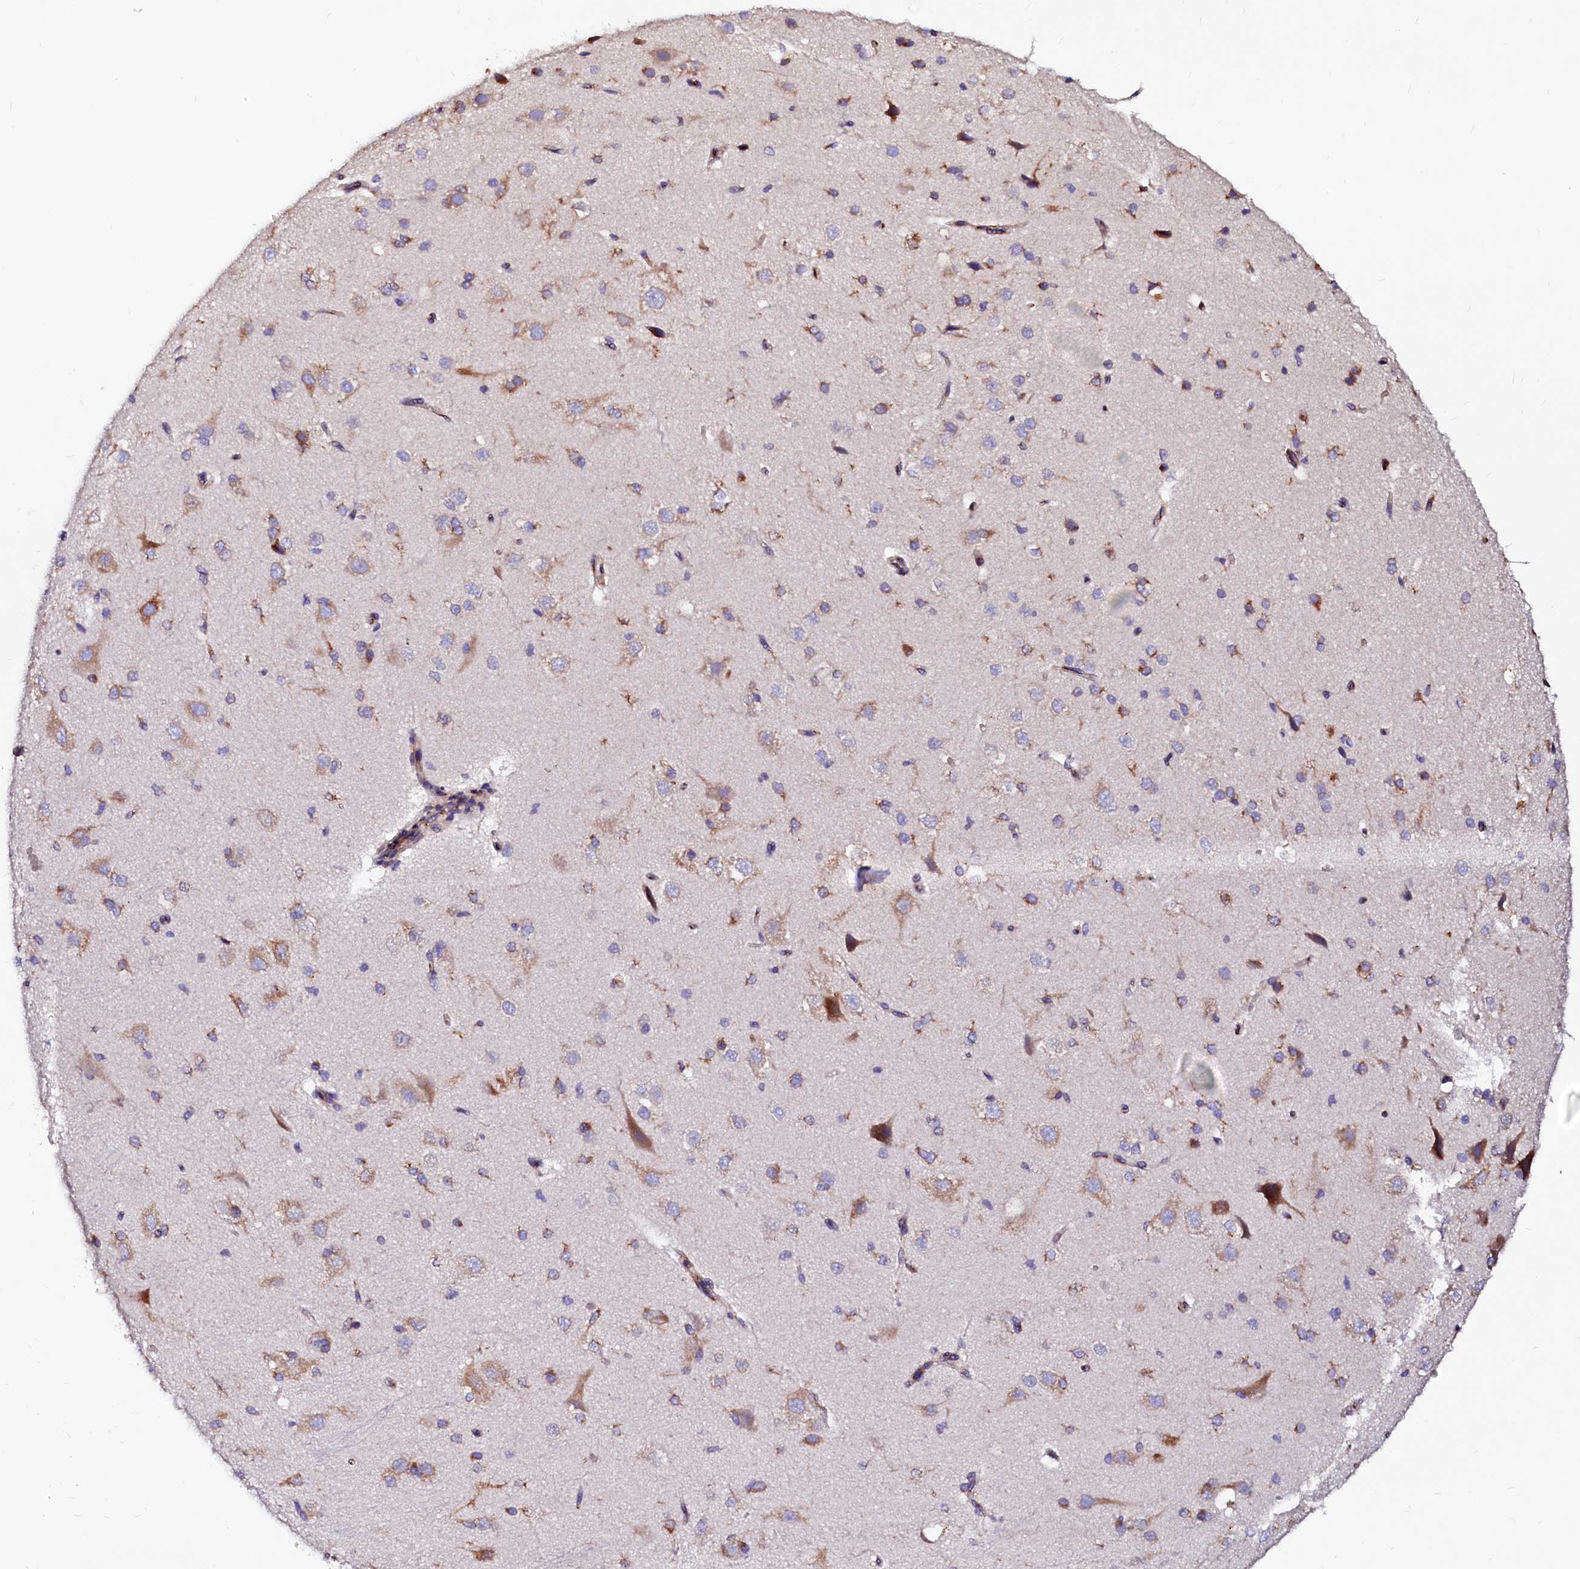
{"staining": {"intensity": "weak", "quantity": "25%-75%", "location": "cytoplasmic/membranous"}, "tissue": "cerebral cortex", "cell_type": "Endothelial cells", "image_type": "normal", "snomed": [{"axis": "morphology", "description": "Normal tissue, NOS"}, {"axis": "morphology", "description": "Developmental malformation"}, {"axis": "topography", "description": "Cerebral cortex"}], "caption": "An immunohistochemistry image of unremarkable tissue is shown. Protein staining in brown labels weak cytoplasmic/membranous positivity in cerebral cortex within endothelial cells. The staining is performed using DAB brown chromogen to label protein expression. The nuclei are counter-stained blue using hematoxylin.", "gene": "LMAN1", "patient": {"sex": "female", "age": 30}}